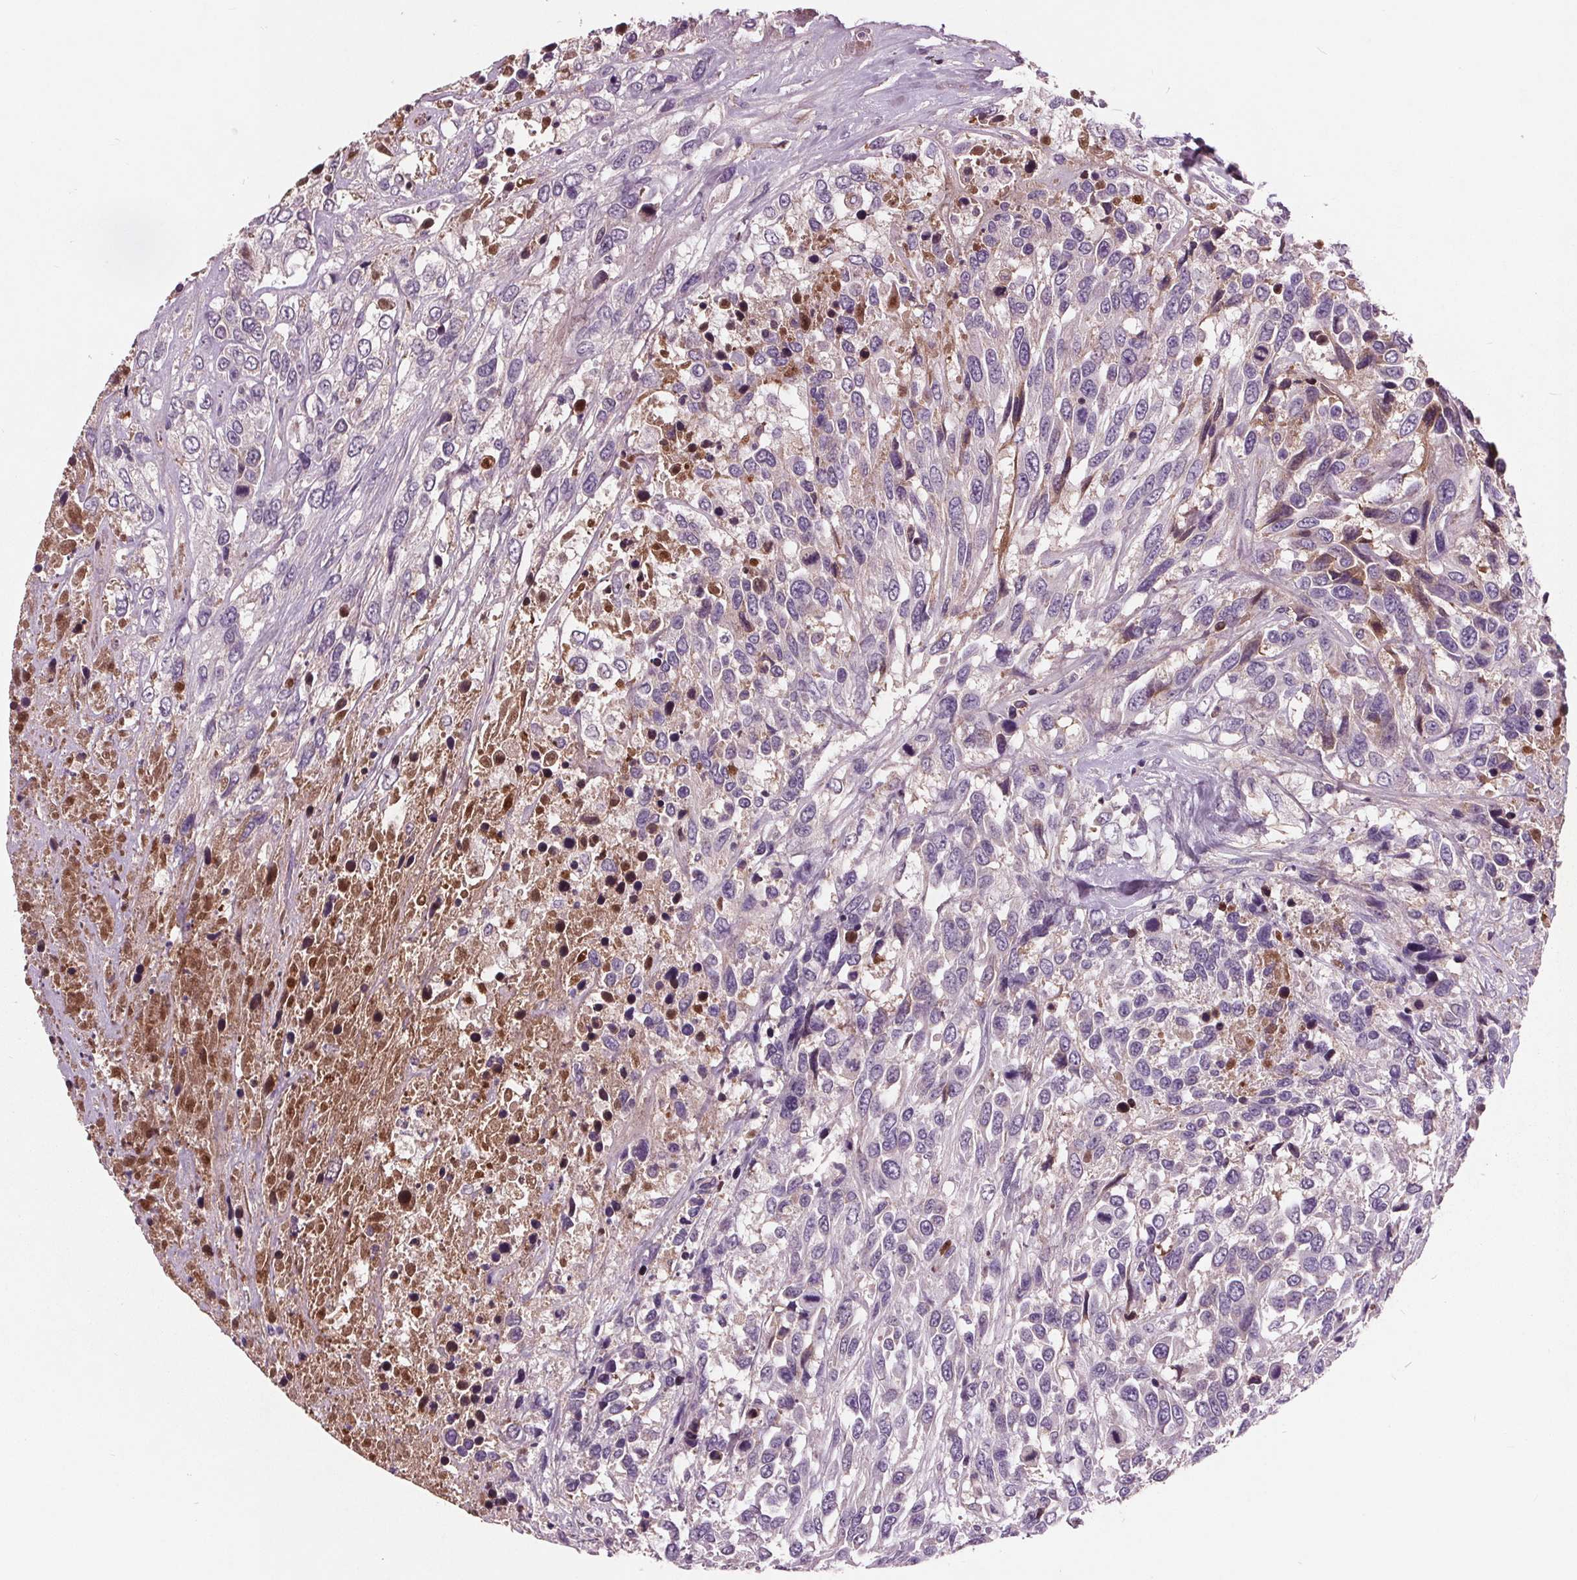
{"staining": {"intensity": "negative", "quantity": "none", "location": "none"}, "tissue": "urothelial cancer", "cell_type": "Tumor cells", "image_type": "cancer", "snomed": [{"axis": "morphology", "description": "Urothelial carcinoma, High grade"}, {"axis": "topography", "description": "Urinary bladder"}], "caption": "Micrograph shows no protein positivity in tumor cells of urothelial cancer tissue.", "gene": "C6", "patient": {"sex": "female", "age": 70}}